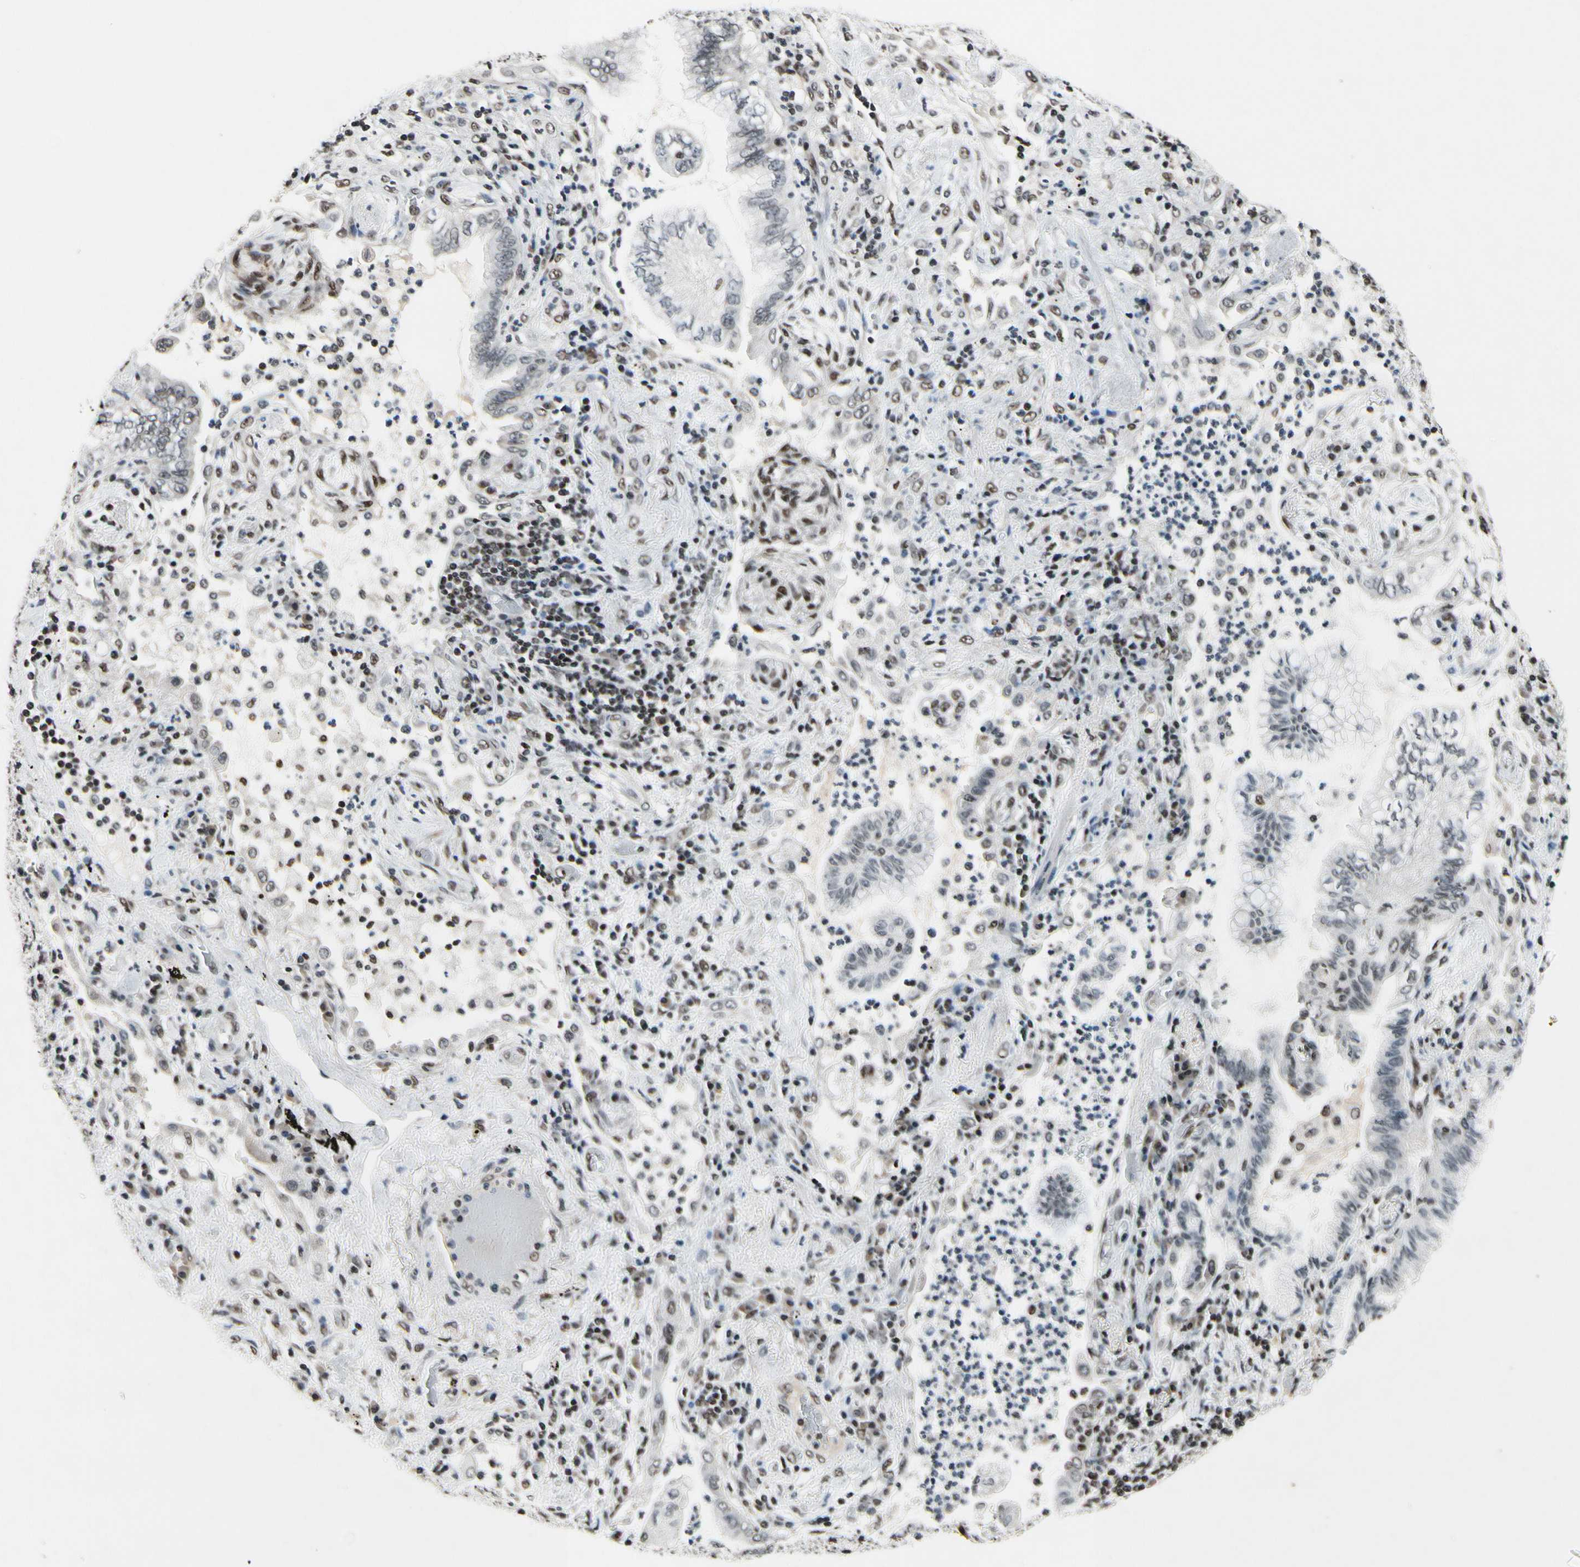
{"staining": {"intensity": "negative", "quantity": "none", "location": "none"}, "tissue": "lung cancer", "cell_type": "Tumor cells", "image_type": "cancer", "snomed": [{"axis": "morphology", "description": "Normal tissue, NOS"}, {"axis": "morphology", "description": "Adenocarcinoma, NOS"}, {"axis": "topography", "description": "Bronchus"}, {"axis": "topography", "description": "Lung"}], "caption": "Tumor cells are negative for protein expression in human lung cancer. Nuclei are stained in blue.", "gene": "RECQL", "patient": {"sex": "female", "age": 70}}